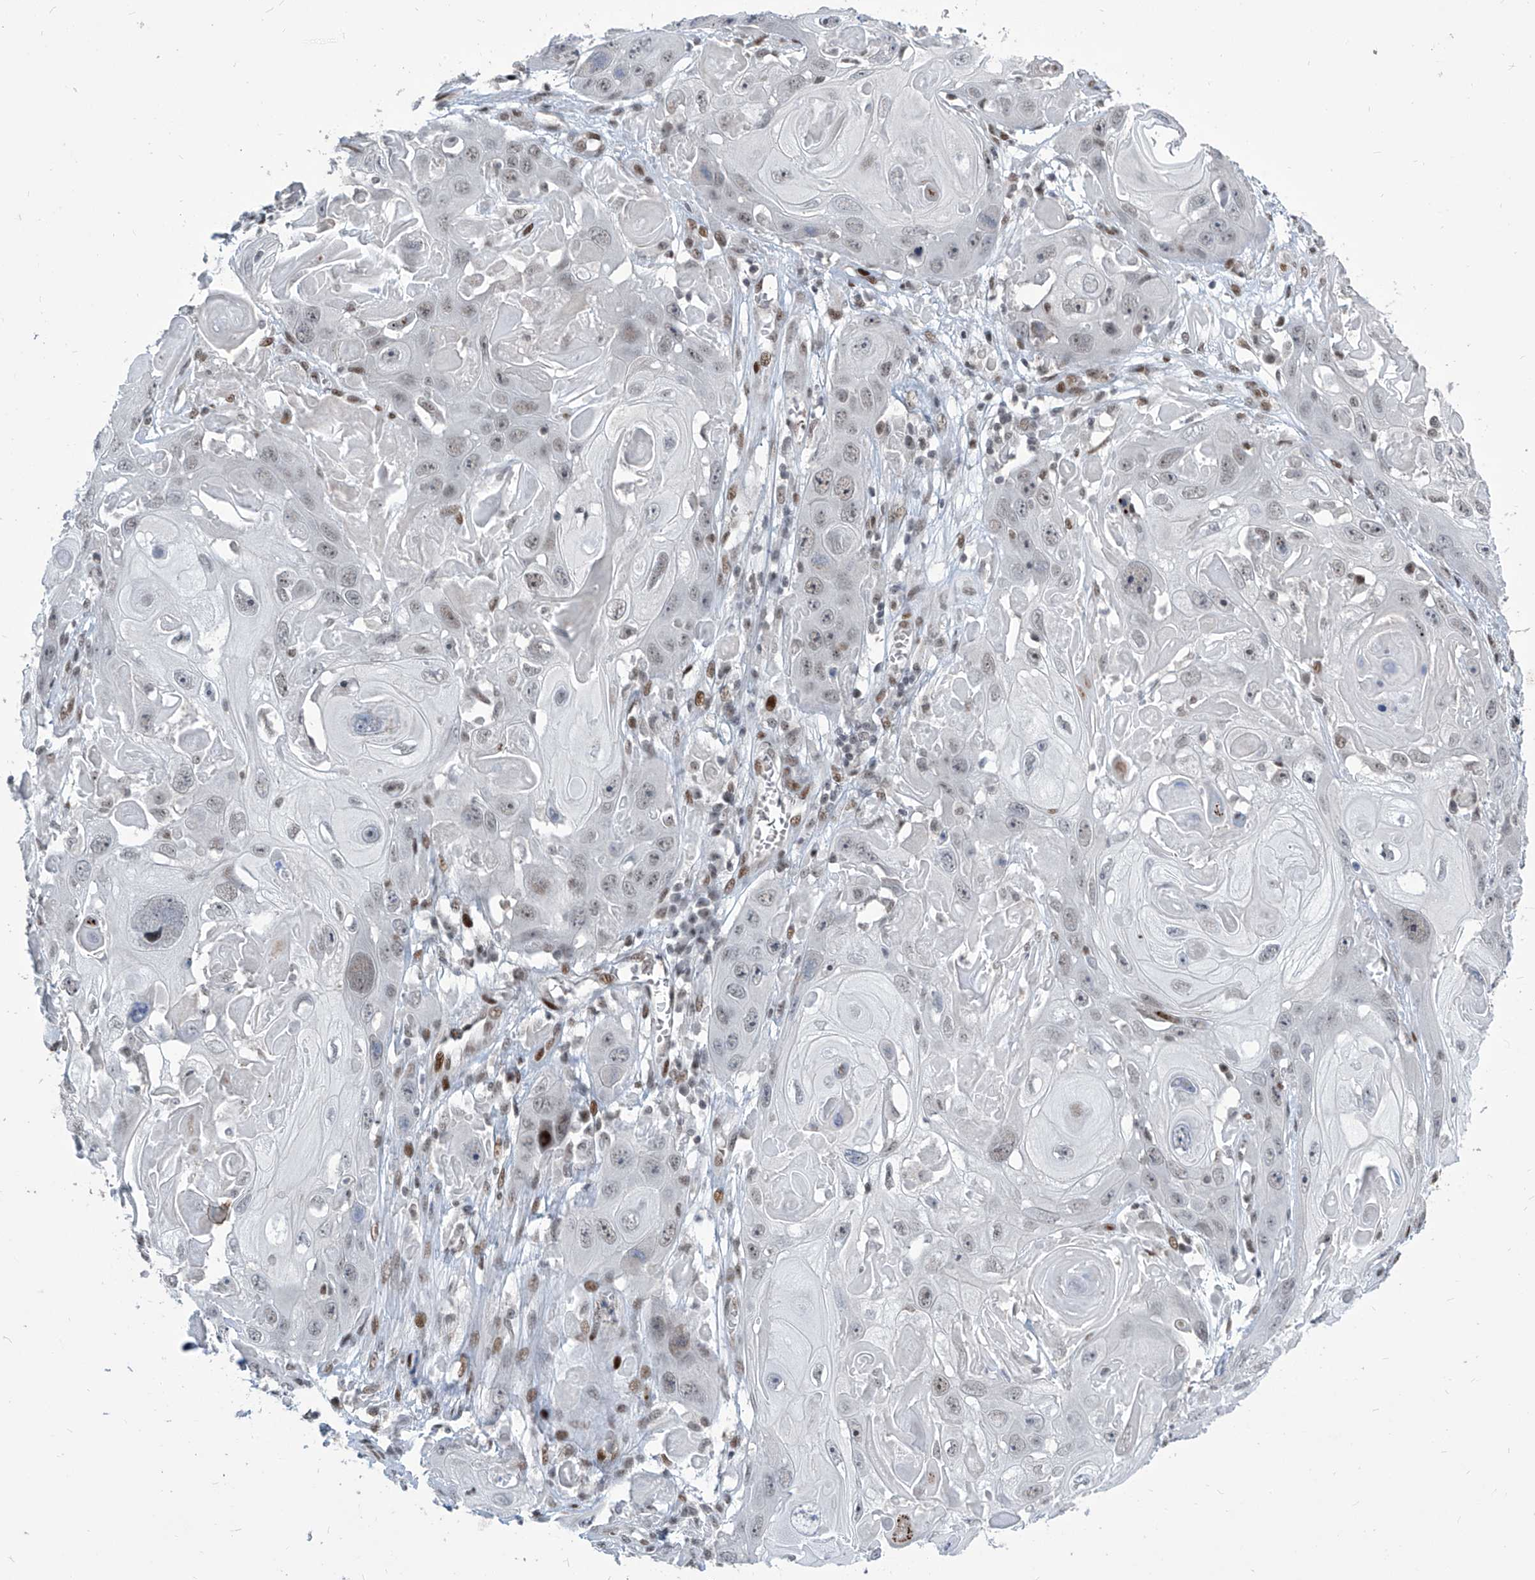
{"staining": {"intensity": "negative", "quantity": "none", "location": "none"}, "tissue": "skin cancer", "cell_type": "Tumor cells", "image_type": "cancer", "snomed": [{"axis": "morphology", "description": "Squamous cell carcinoma, NOS"}, {"axis": "topography", "description": "Skin"}], "caption": "Immunohistochemistry (IHC) image of neoplastic tissue: skin cancer stained with DAB (3,3'-diaminobenzidine) shows no significant protein expression in tumor cells. (Brightfield microscopy of DAB (3,3'-diaminobenzidine) IHC at high magnification).", "gene": "IRF2", "patient": {"sex": "male", "age": 55}}